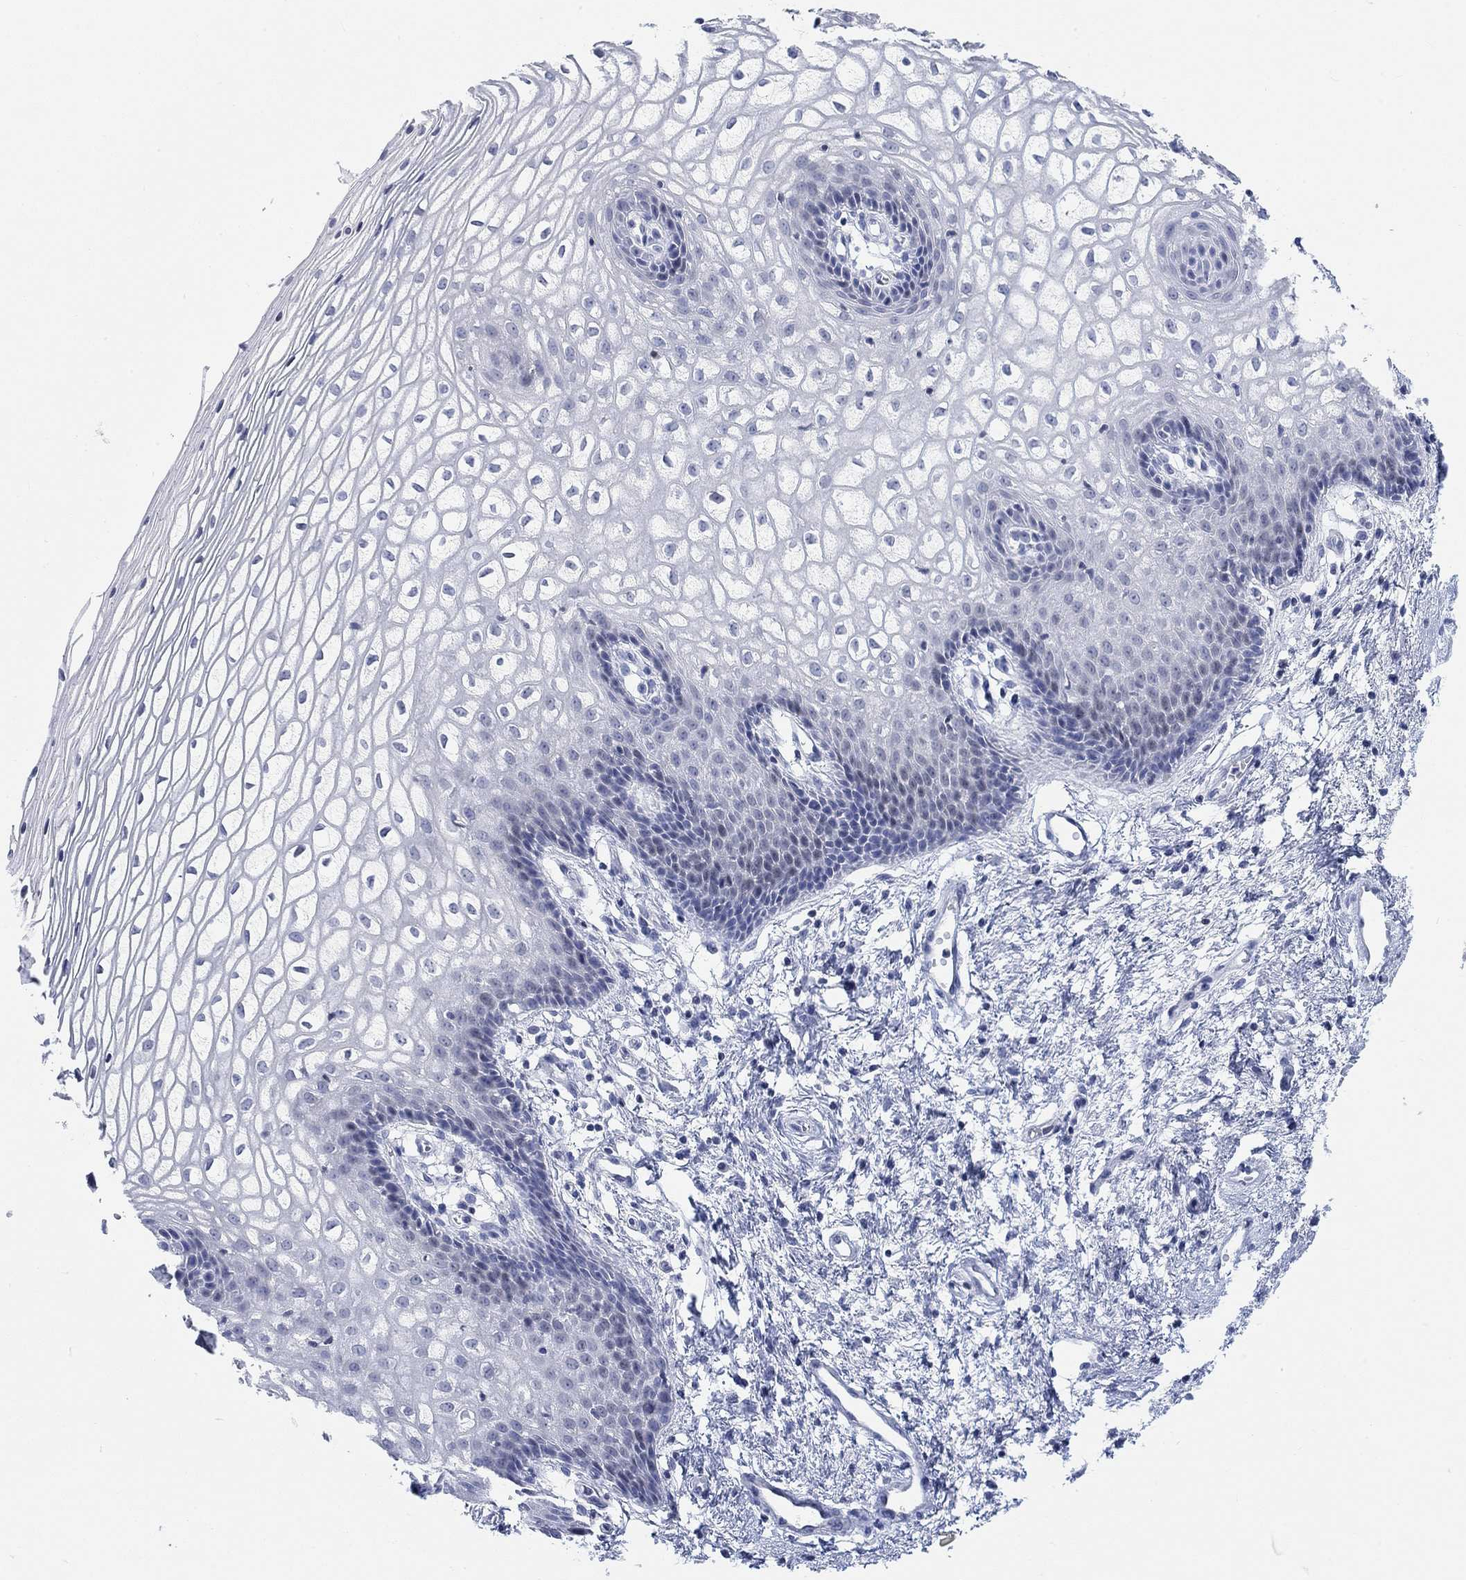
{"staining": {"intensity": "negative", "quantity": "none", "location": "none"}, "tissue": "vagina", "cell_type": "Squamous epithelial cells", "image_type": "normal", "snomed": [{"axis": "morphology", "description": "Normal tissue, NOS"}, {"axis": "topography", "description": "Vagina"}], "caption": "DAB immunohistochemical staining of normal human vagina exhibits no significant positivity in squamous epithelial cells.", "gene": "ATP6V1E2", "patient": {"sex": "female", "age": 34}}